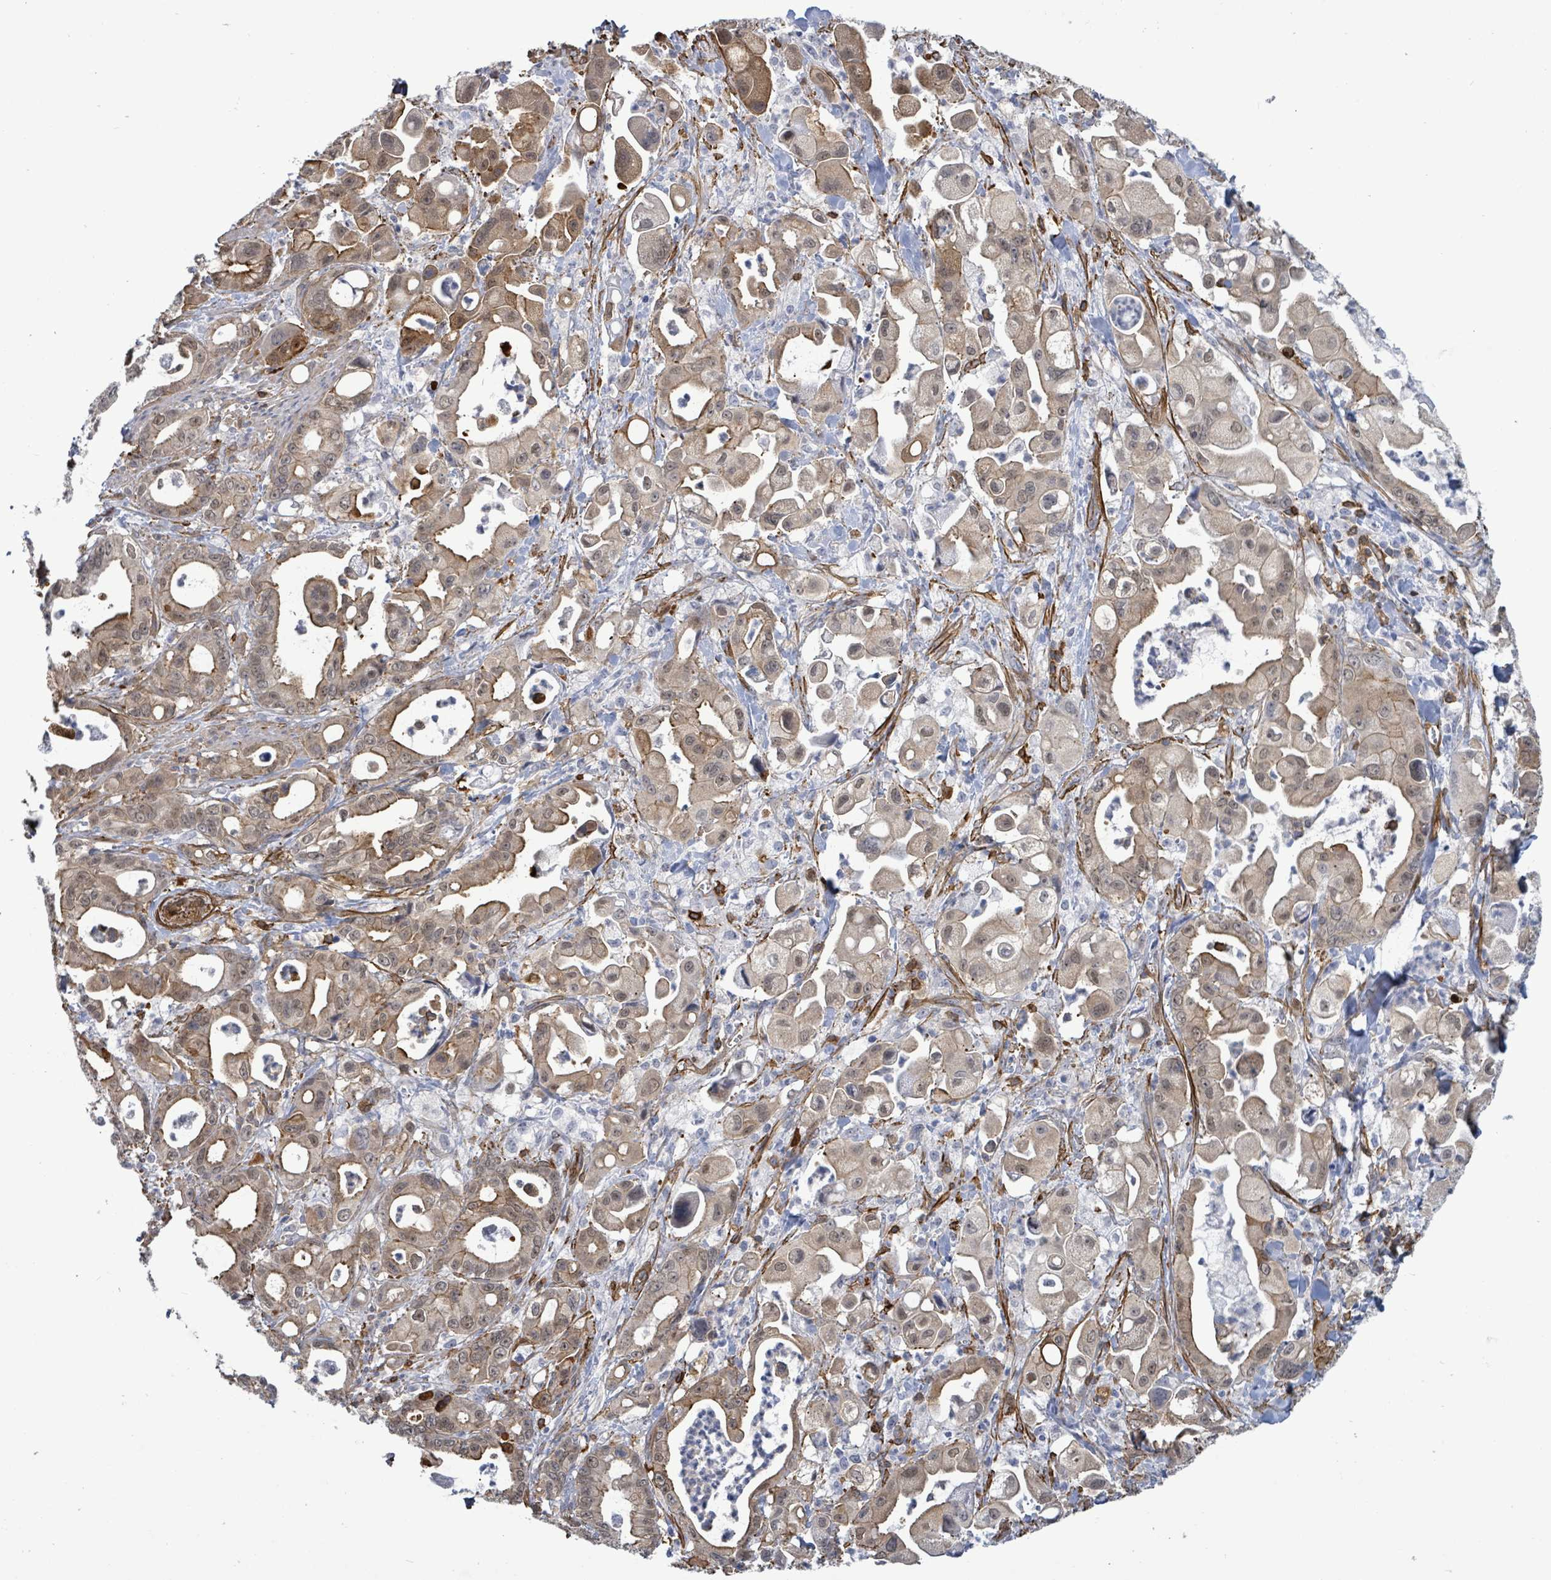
{"staining": {"intensity": "weak", "quantity": "25%-75%", "location": "cytoplasmic/membranous"}, "tissue": "pancreatic cancer", "cell_type": "Tumor cells", "image_type": "cancer", "snomed": [{"axis": "morphology", "description": "Adenocarcinoma, NOS"}, {"axis": "topography", "description": "Pancreas"}], "caption": "A low amount of weak cytoplasmic/membranous staining is seen in approximately 25%-75% of tumor cells in pancreatic adenocarcinoma tissue.", "gene": "PRKRIP1", "patient": {"sex": "male", "age": 68}}